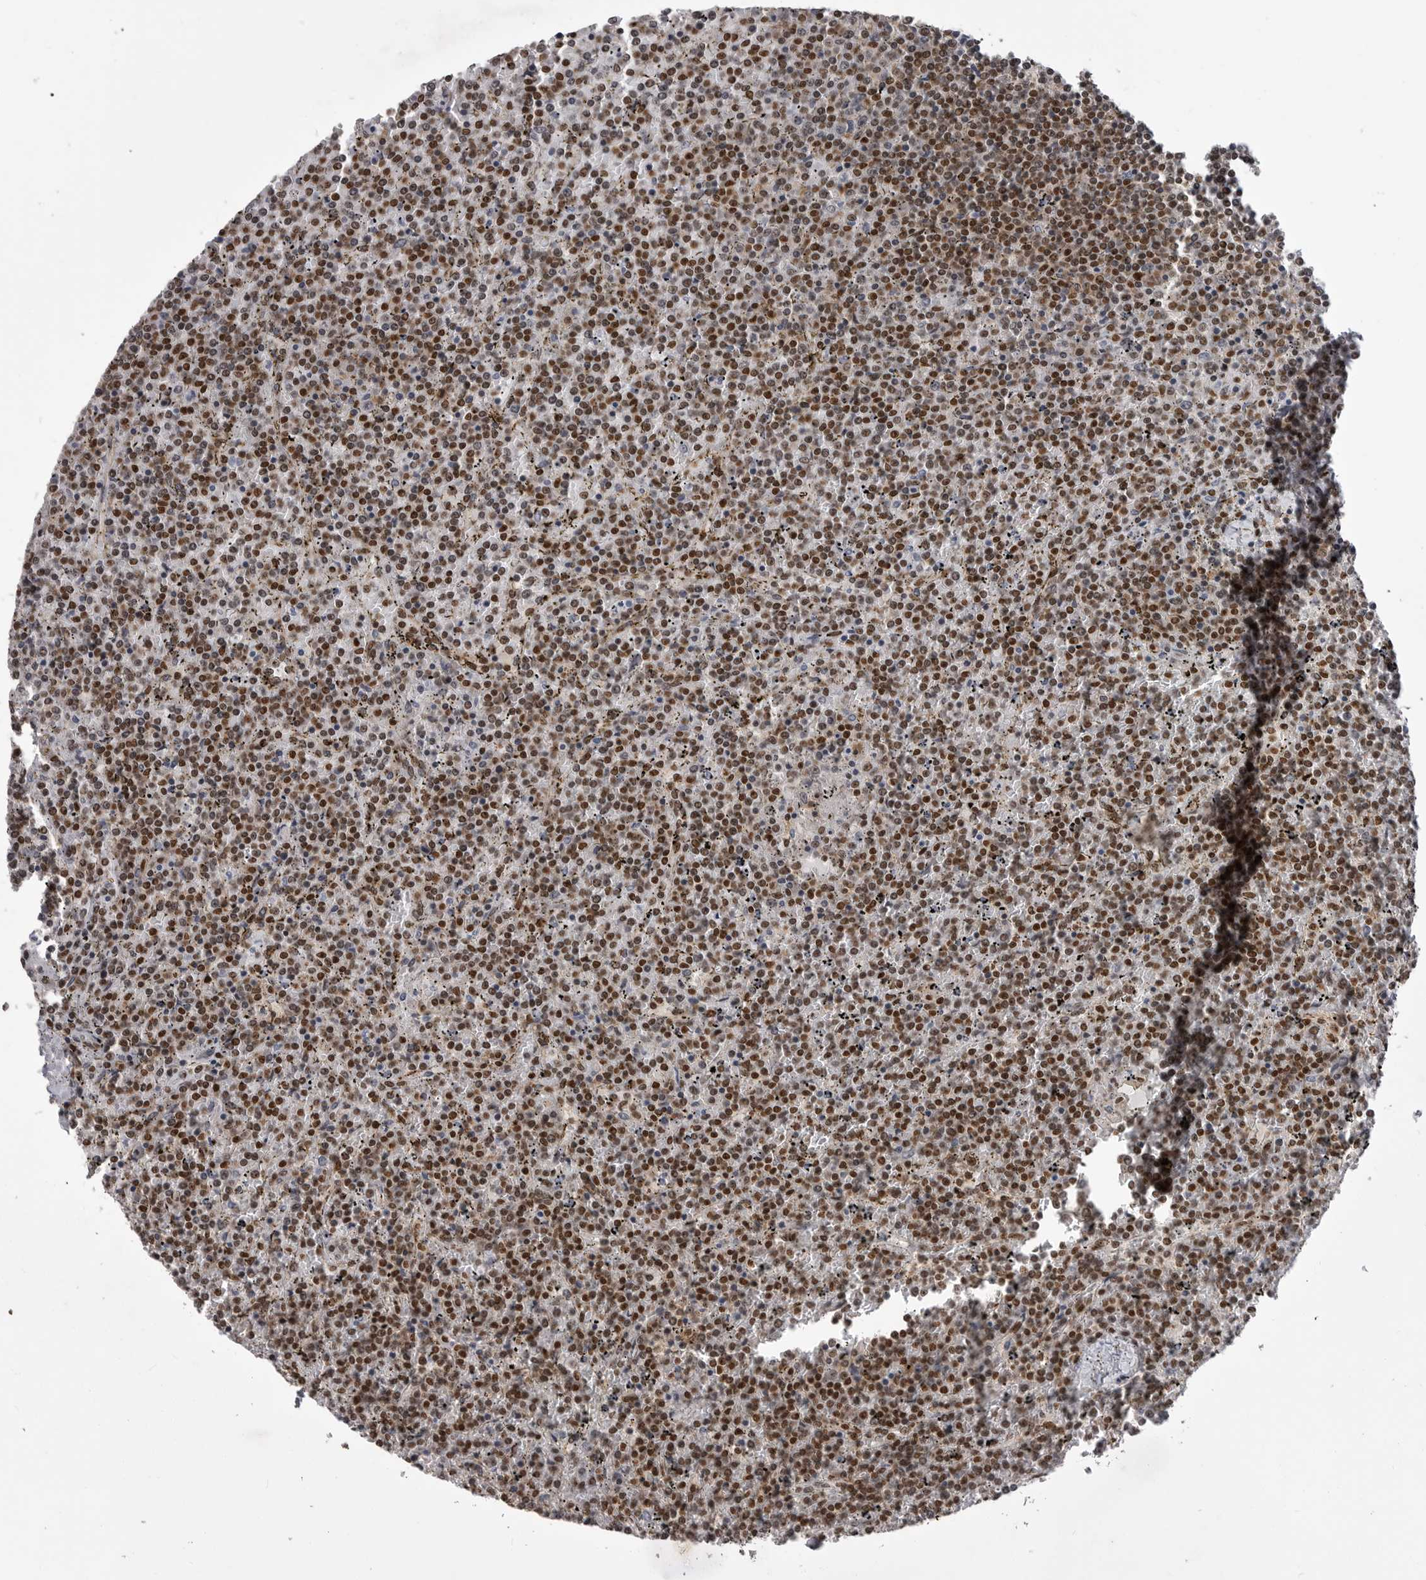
{"staining": {"intensity": "strong", "quantity": ">75%", "location": "nuclear"}, "tissue": "lymphoma", "cell_type": "Tumor cells", "image_type": "cancer", "snomed": [{"axis": "morphology", "description": "Malignant lymphoma, non-Hodgkin's type, Low grade"}, {"axis": "topography", "description": "Spleen"}], "caption": "Malignant lymphoma, non-Hodgkin's type (low-grade) was stained to show a protein in brown. There is high levels of strong nuclear positivity in approximately >75% of tumor cells. (DAB (3,3'-diaminobenzidine) IHC, brown staining for protein, blue staining for nuclei).", "gene": "PPP1R8", "patient": {"sex": "female", "age": 19}}